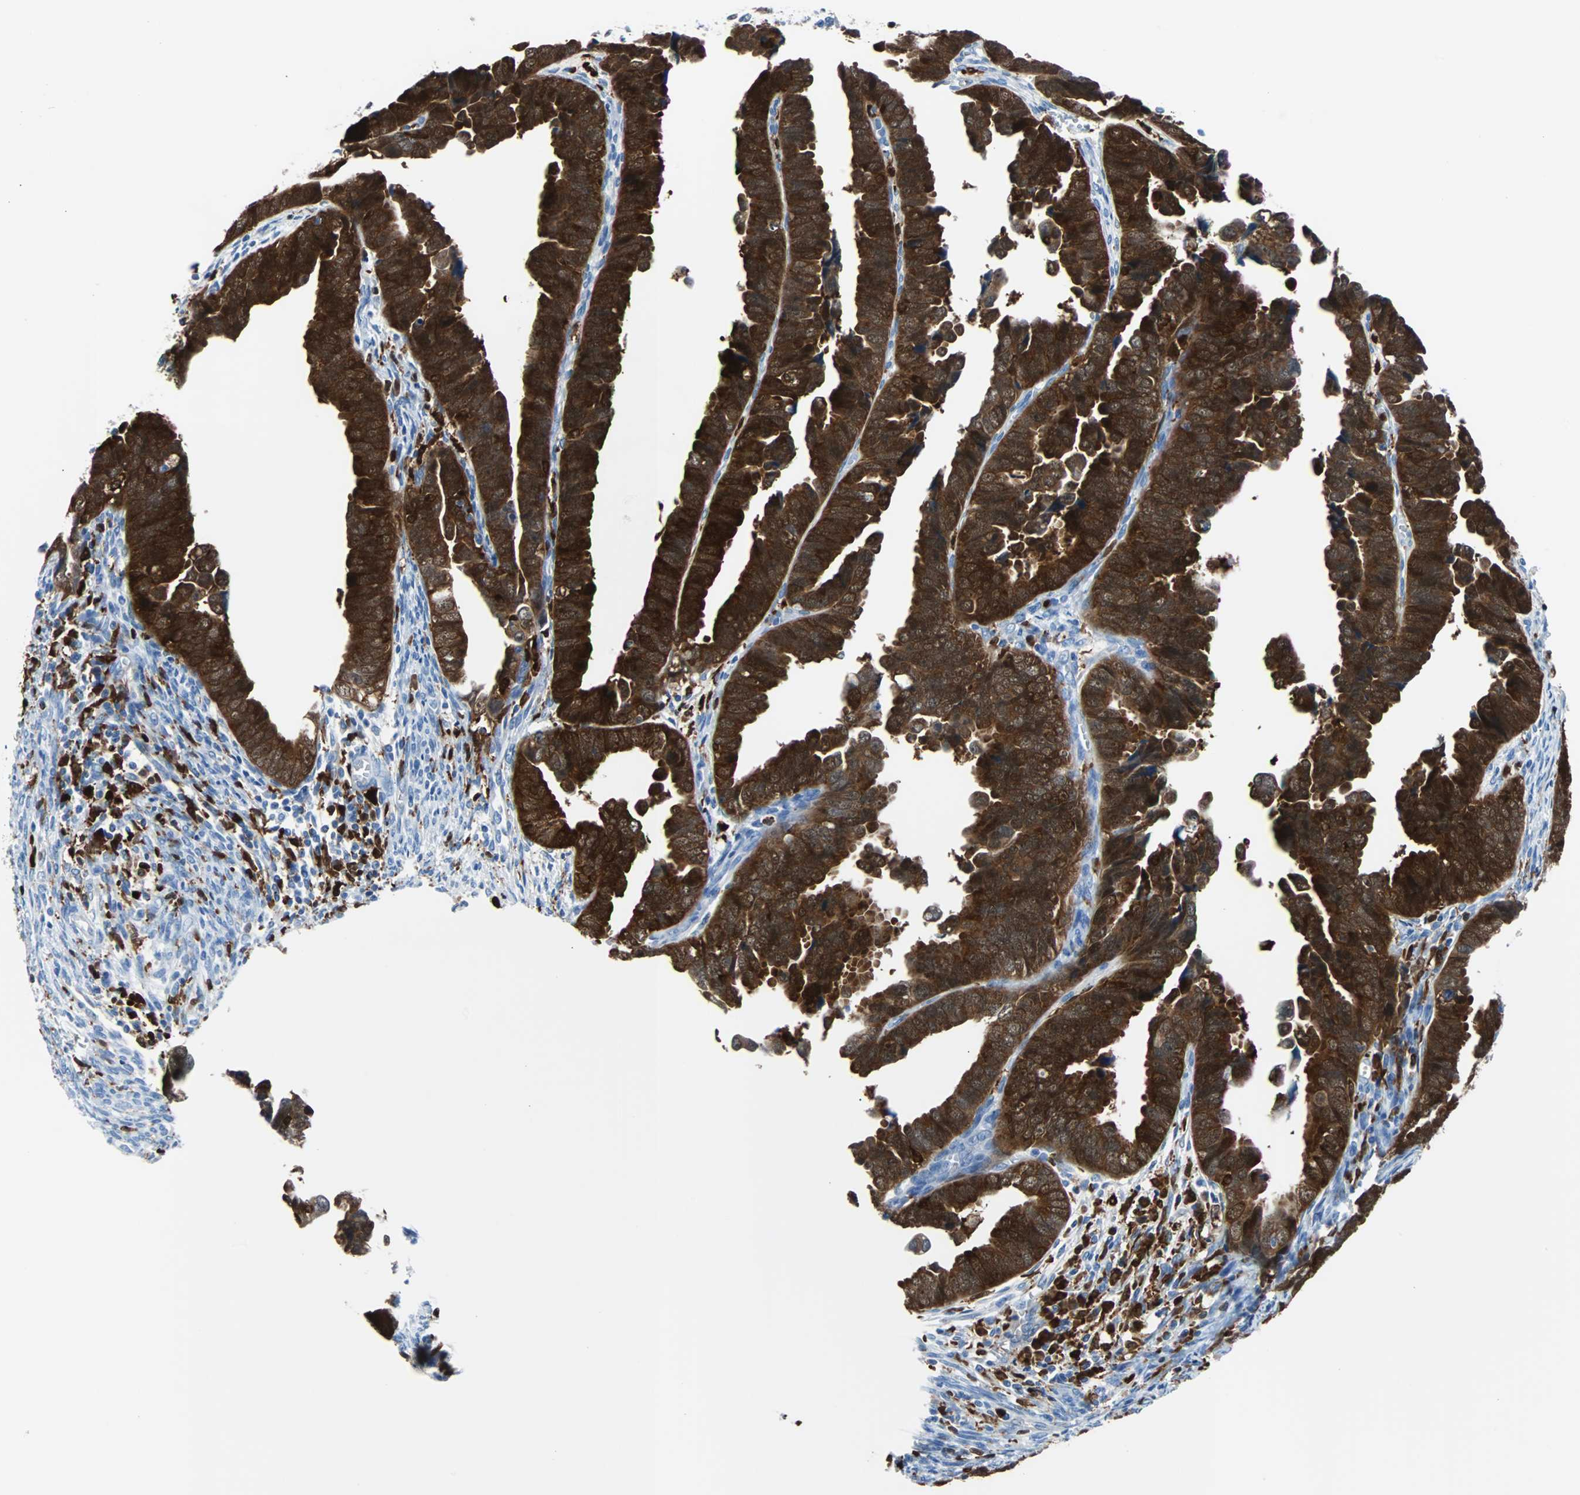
{"staining": {"intensity": "strong", "quantity": ">75%", "location": "cytoplasmic/membranous"}, "tissue": "endometrial cancer", "cell_type": "Tumor cells", "image_type": "cancer", "snomed": [{"axis": "morphology", "description": "Adenocarcinoma, NOS"}, {"axis": "topography", "description": "Endometrium"}], "caption": "Immunohistochemistry micrograph of human endometrial adenocarcinoma stained for a protein (brown), which displays high levels of strong cytoplasmic/membranous expression in about >75% of tumor cells.", "gene": "SYK", "patient": {"sex": "female", "age": 75}}